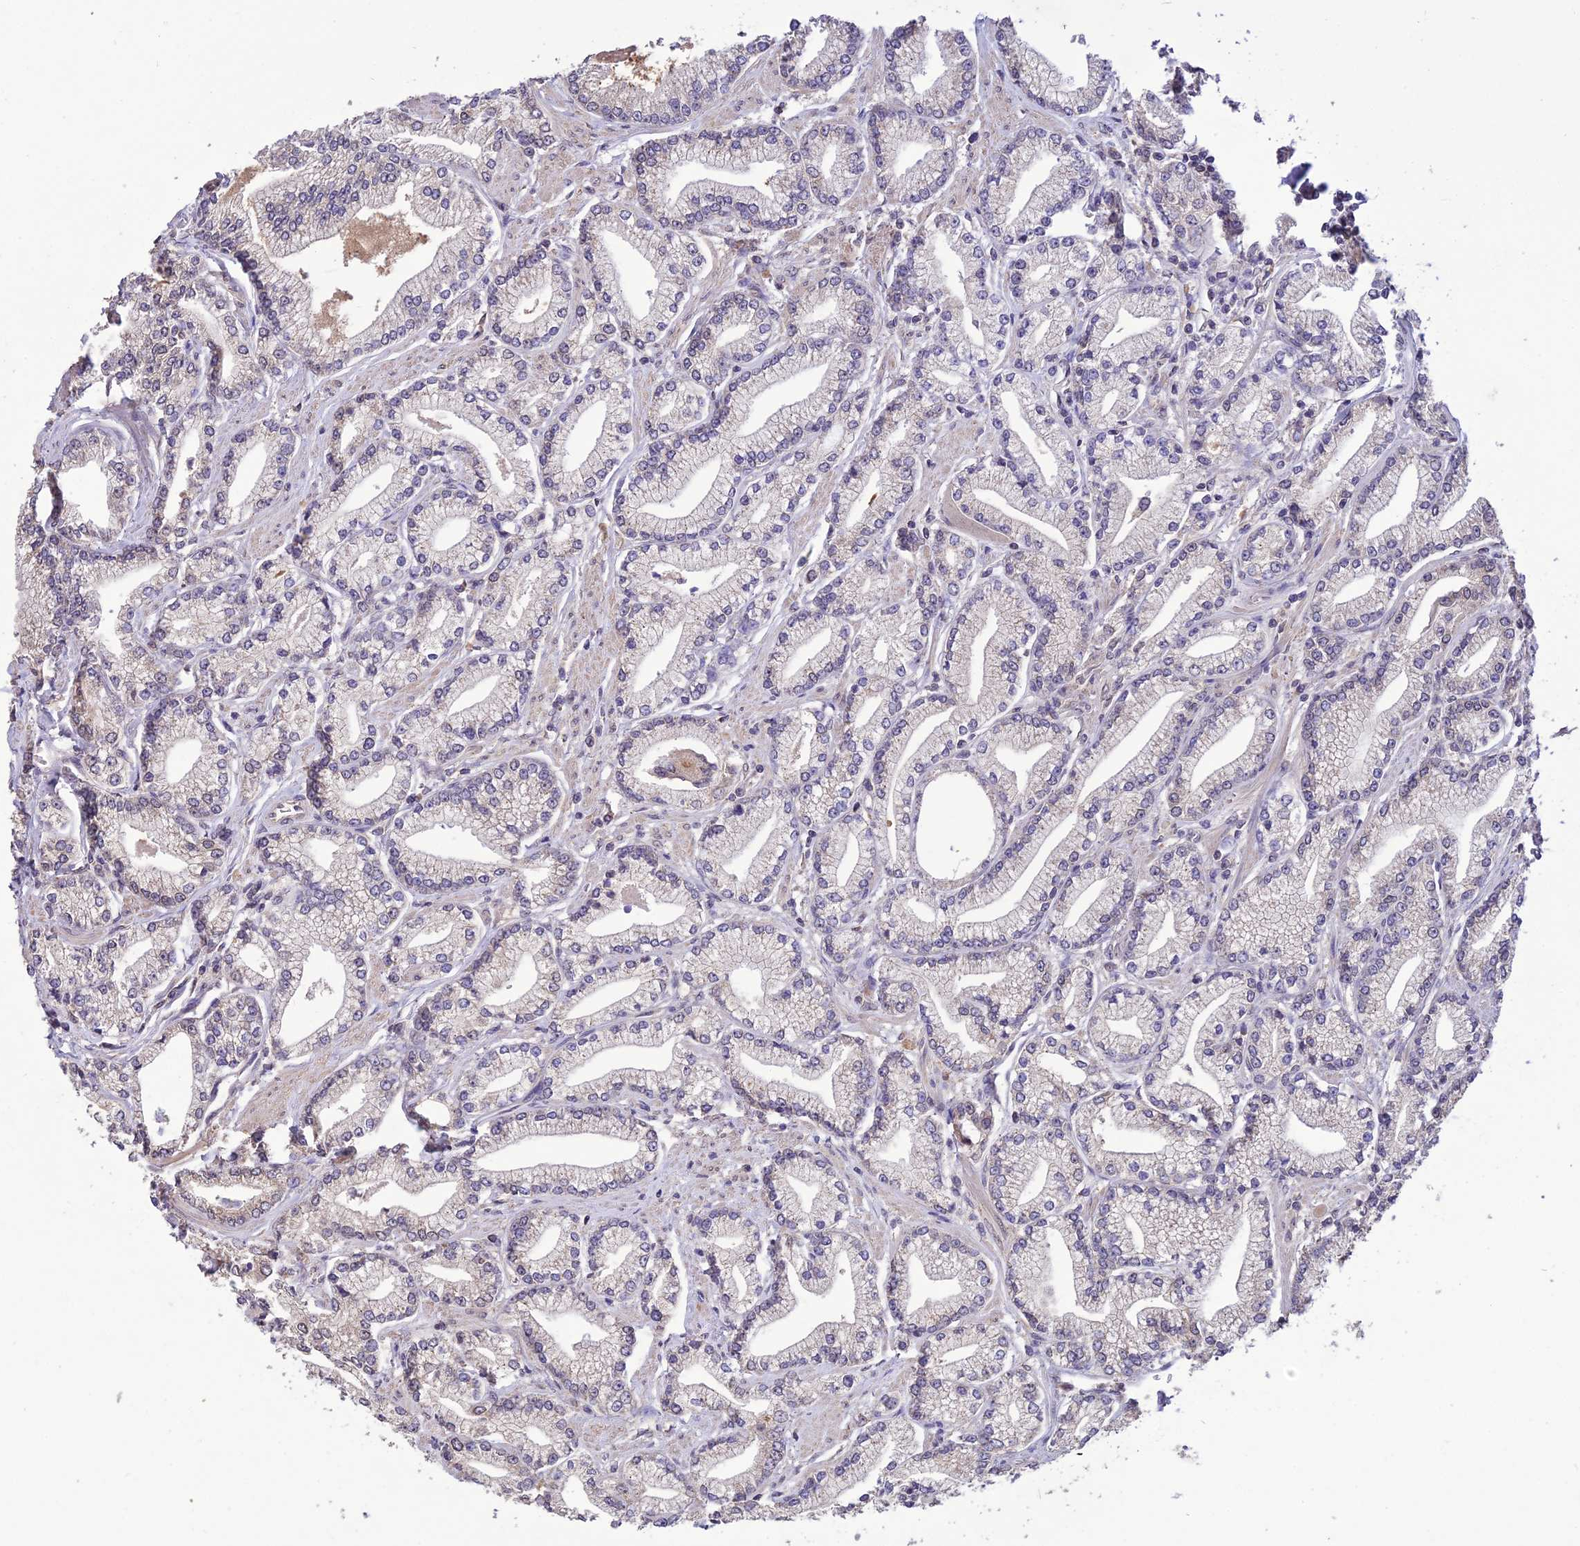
{"staining": {"intensity": "negative", "quantity": "none", "location": "none"}, "tissue": "prostate cancer", "cell_type": "Tumor cells", "image_type": "cancer", "snomed": [{"axis": "morphology", "description": "Adenocarcinoma, High grade"}, {"axis": "topography", "description": "Prostate"}], "caption": "DAB immunohistochemical staining of prostate cancer (high-grade adenocarcinoma) shows no significant staining in tumor cells.", "gene": "PGK1", "patient": {"sex": "male", "age": 67}}